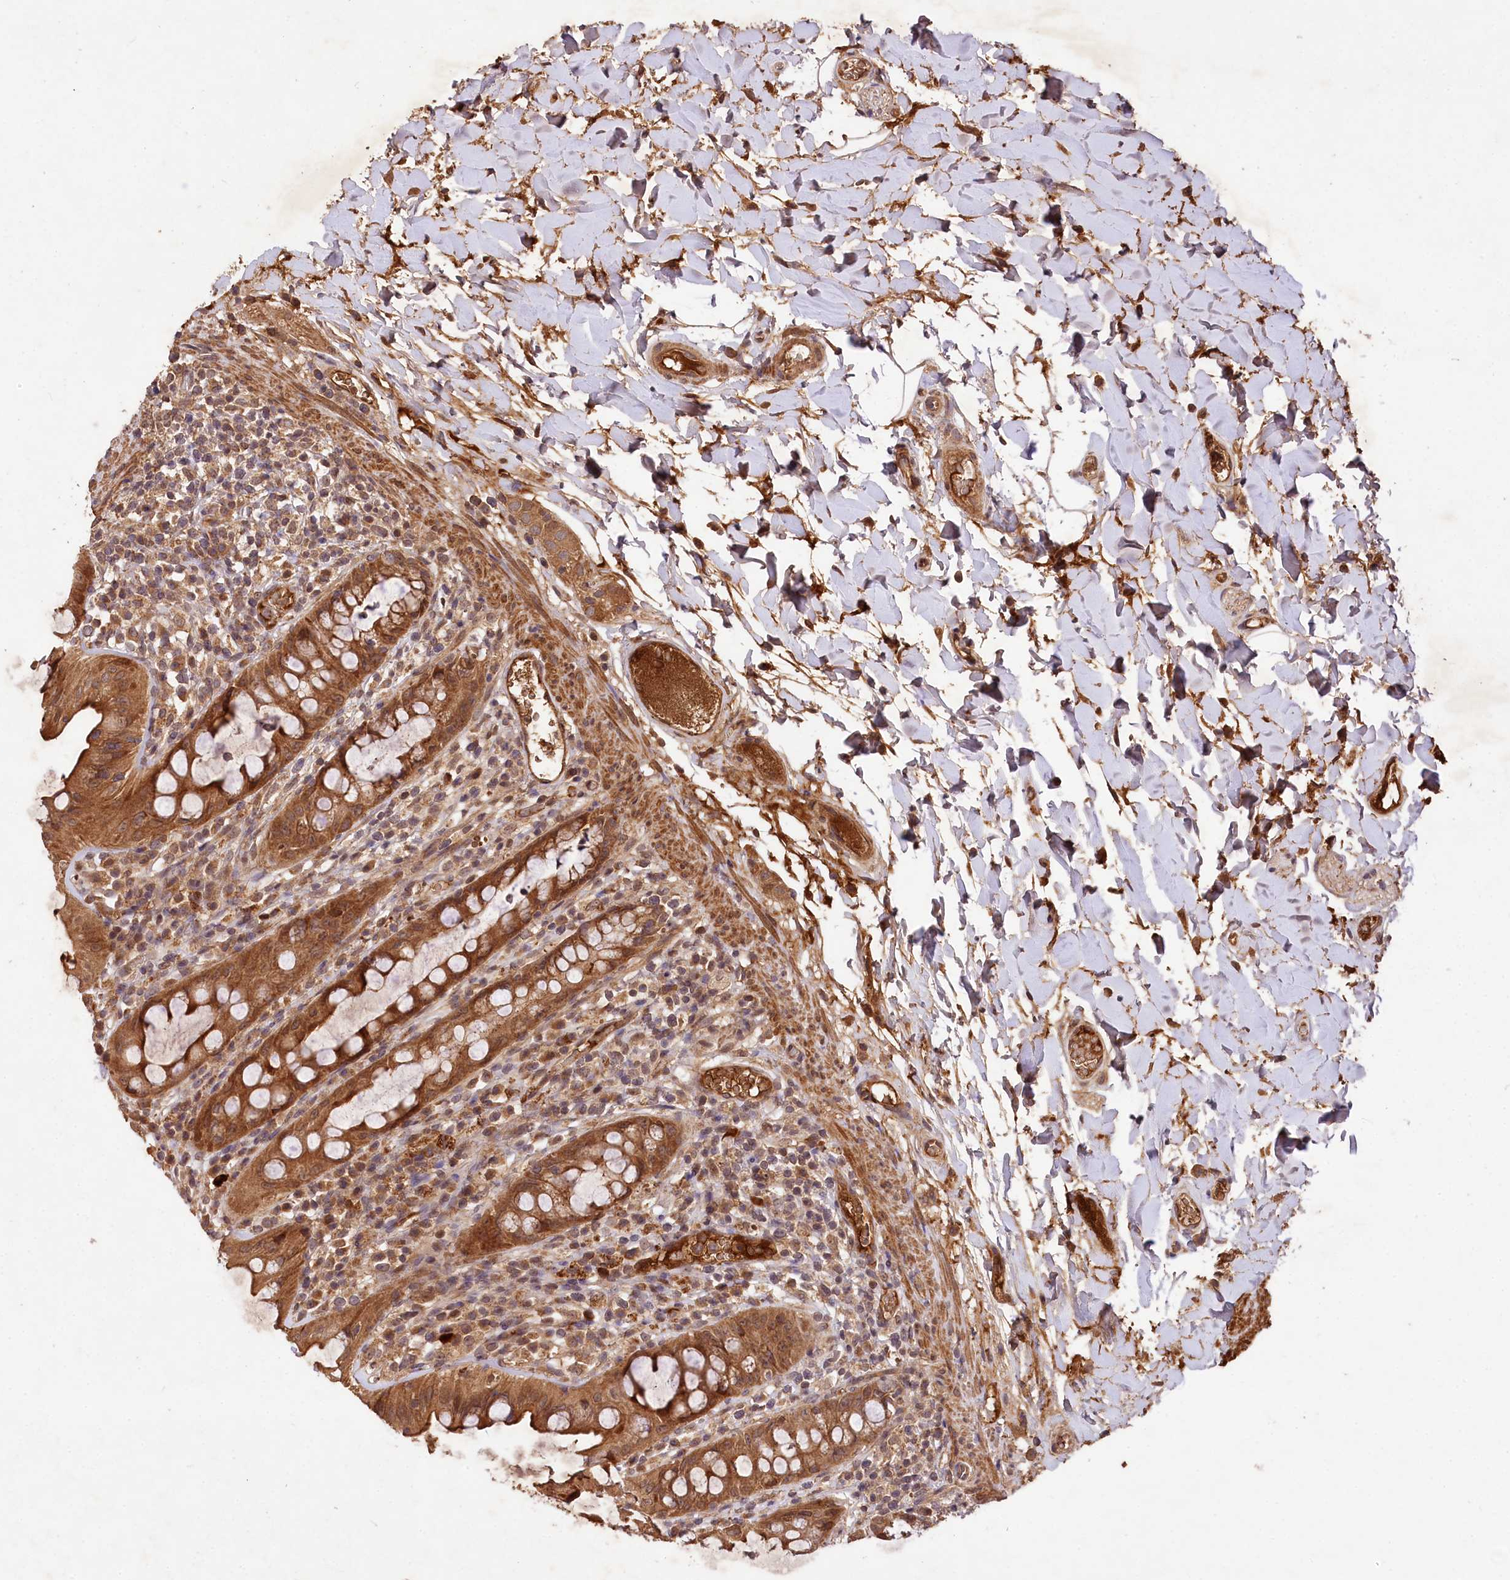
{"staining": {"intensity": "strong", "quantity": ">75%", "location": "cytoplasmic/membranous"}, "tissue": "rectum", "cell_type": "Glandular cells", "image_type": "normal", "snomed": [{"axis": "morphology", "description": "Normal tissue, NOS"}, {"axis": "topography", "description": "Rectum"}], "caption": "Immunohistochemical staining of normal human rectum demonstrates strong cytoplasmic/membranous protein expression in about >75% of glandular cells.", "gene": "MCF2L2", "patient": {"sex": "female", "age": 57}}